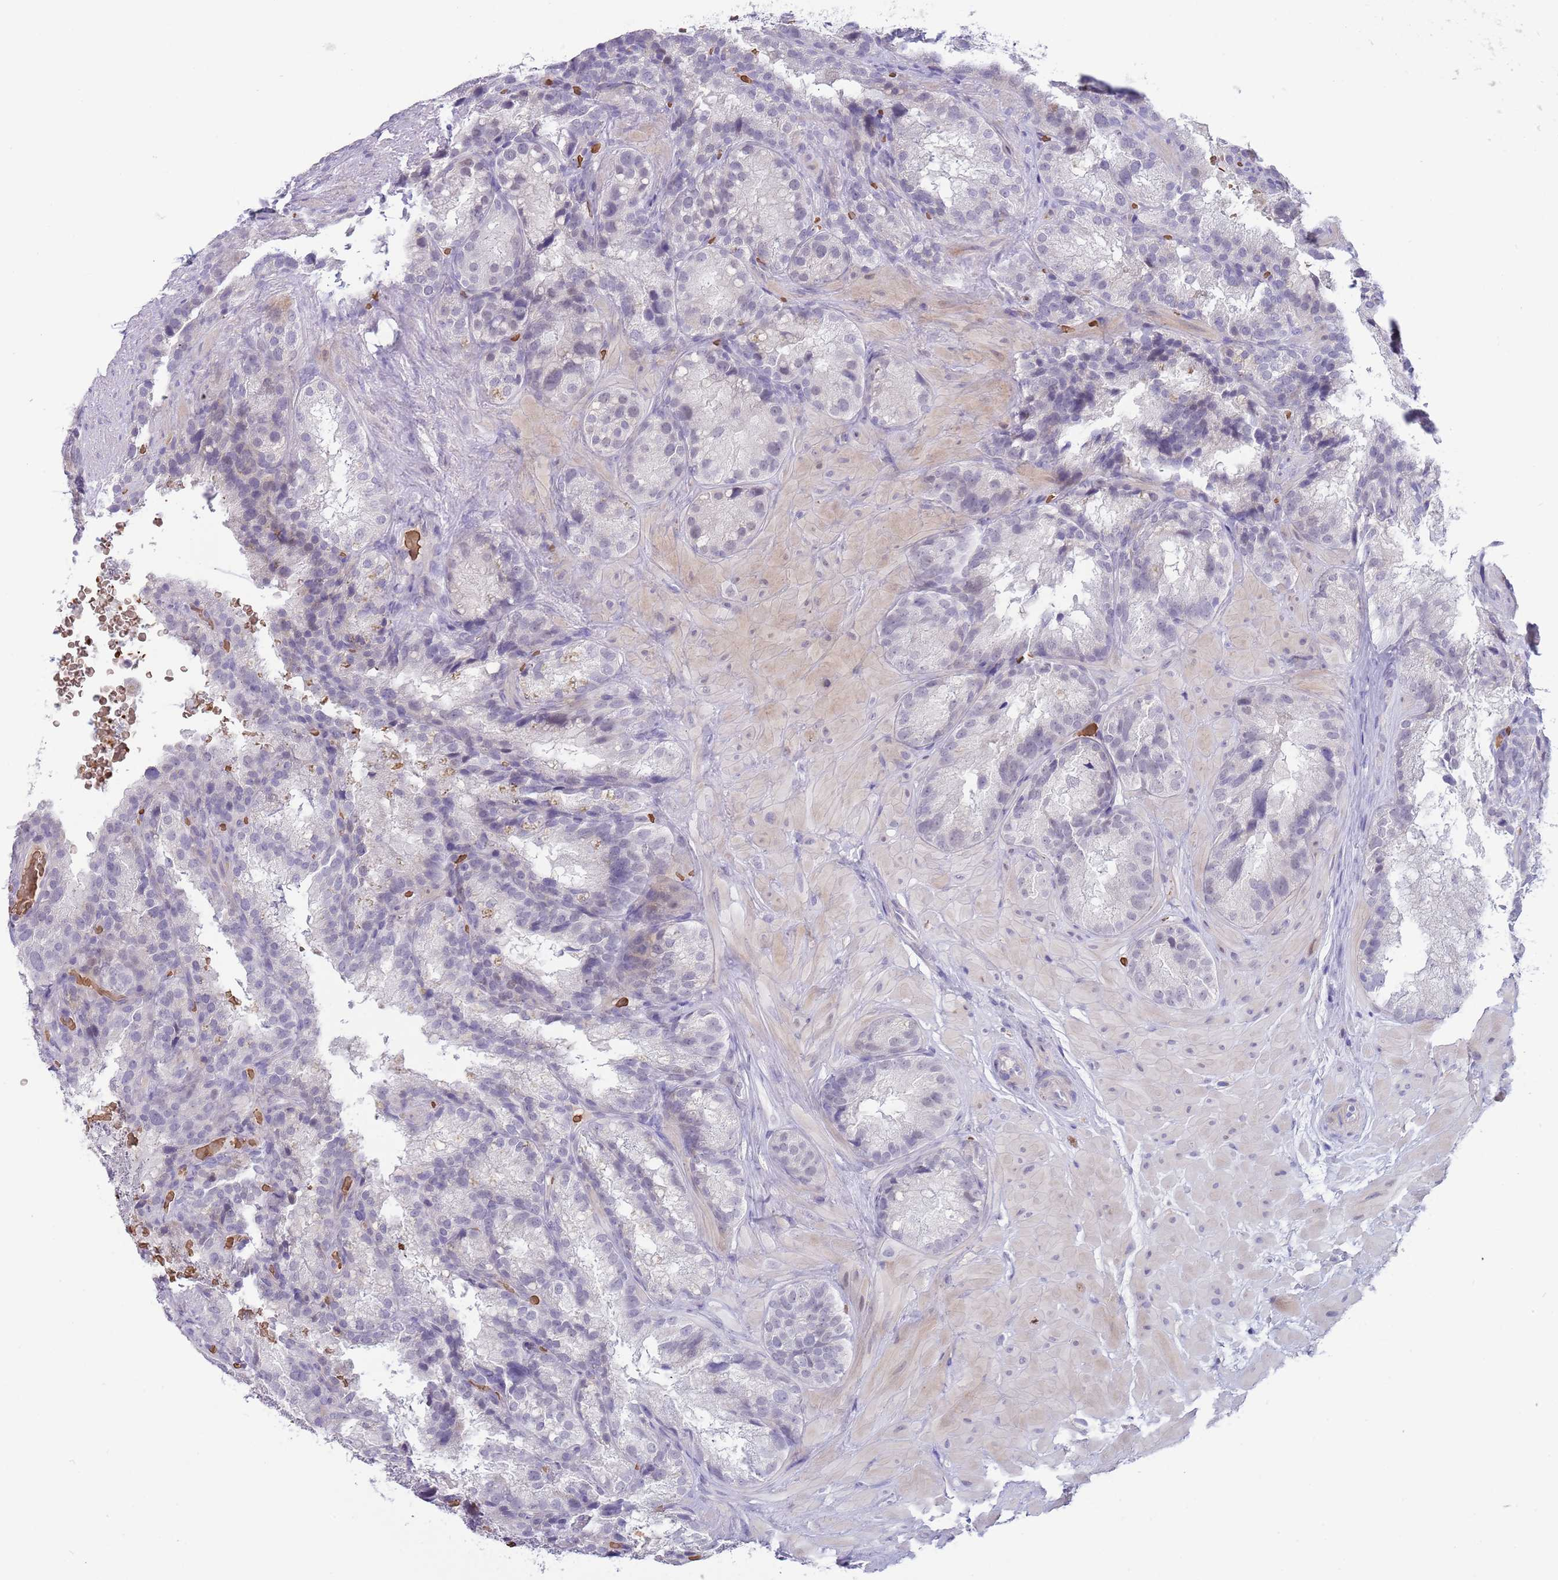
{"staining": {"intensity": "negative", "quantity": "none", "location": "none"}, "tissue": "seminal vesicle", "cell_type": "Glandular cells", "image_type": "normal", "snomed": [{"axis": "morphology", "description": "Normal tissue, NOS"}, {"axis": "topography", "description": "Seminal veicle"}], "caption": "Immunohistochemical staining of benign seminal vesicle reveals no significant positivity in glandular cells.", "gene": "LYPD6B", "patient": {"sex": "male", "age": 58}}